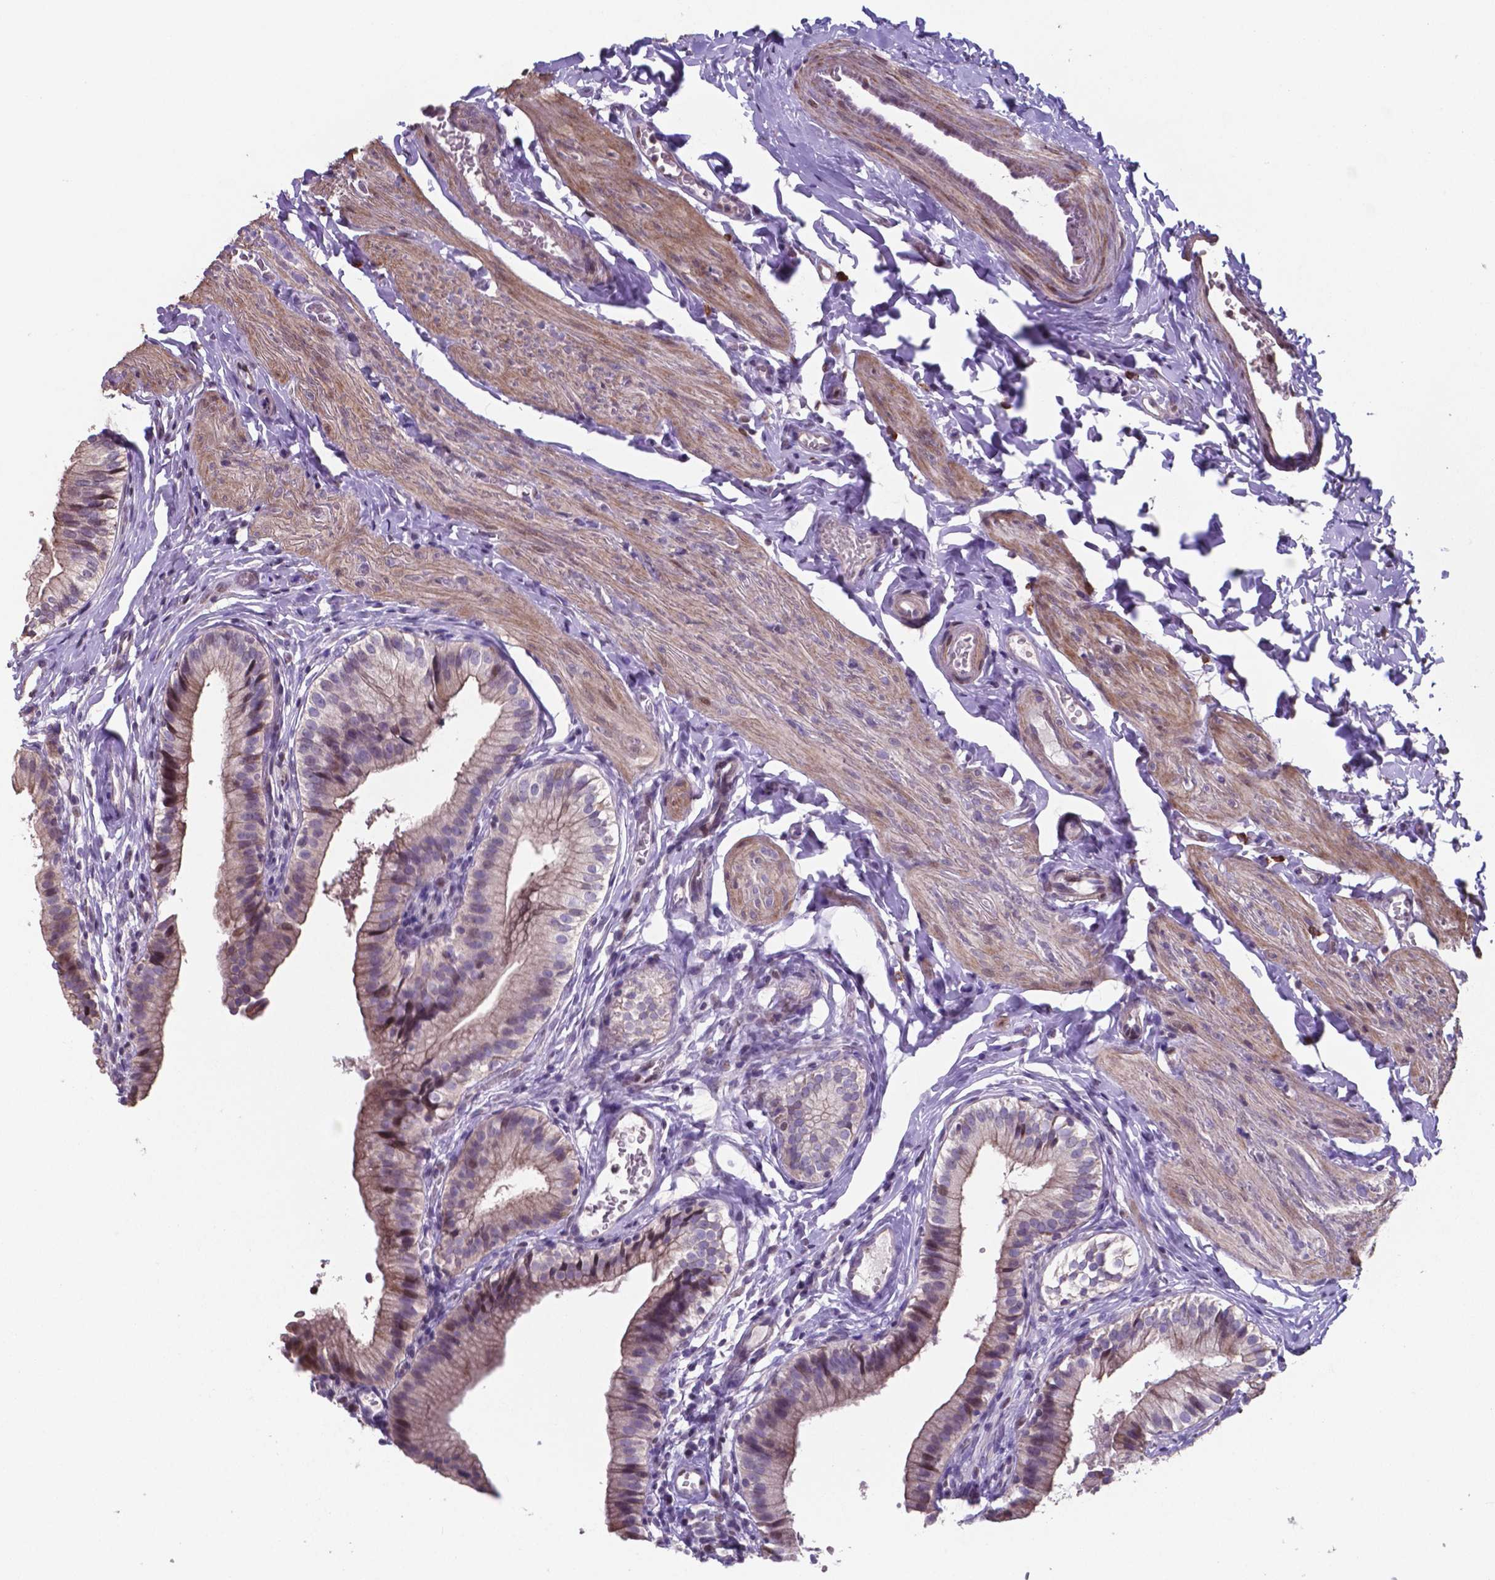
{"staining": {"intensity": "weak", "quantity": "<25%", "location": "cytoplasmic/membranous,nuclear"}, "tissue": "gallbladder", "cell_type": "Glandular cells", "image_type": "normal", "snomed": [{"axis": "morphology", "description": "Normal tissue, NOS"}, {"axis": "topography", "description": "Gallbladder"}], "caption": "DAB immunohistochemical staining of unremarkable human gallbladder exhibits no significant expression in glandular cells. Nuclei are stained in blue.", "gene": "MLC1", "patient": {"sex": "female", "age": 47}}